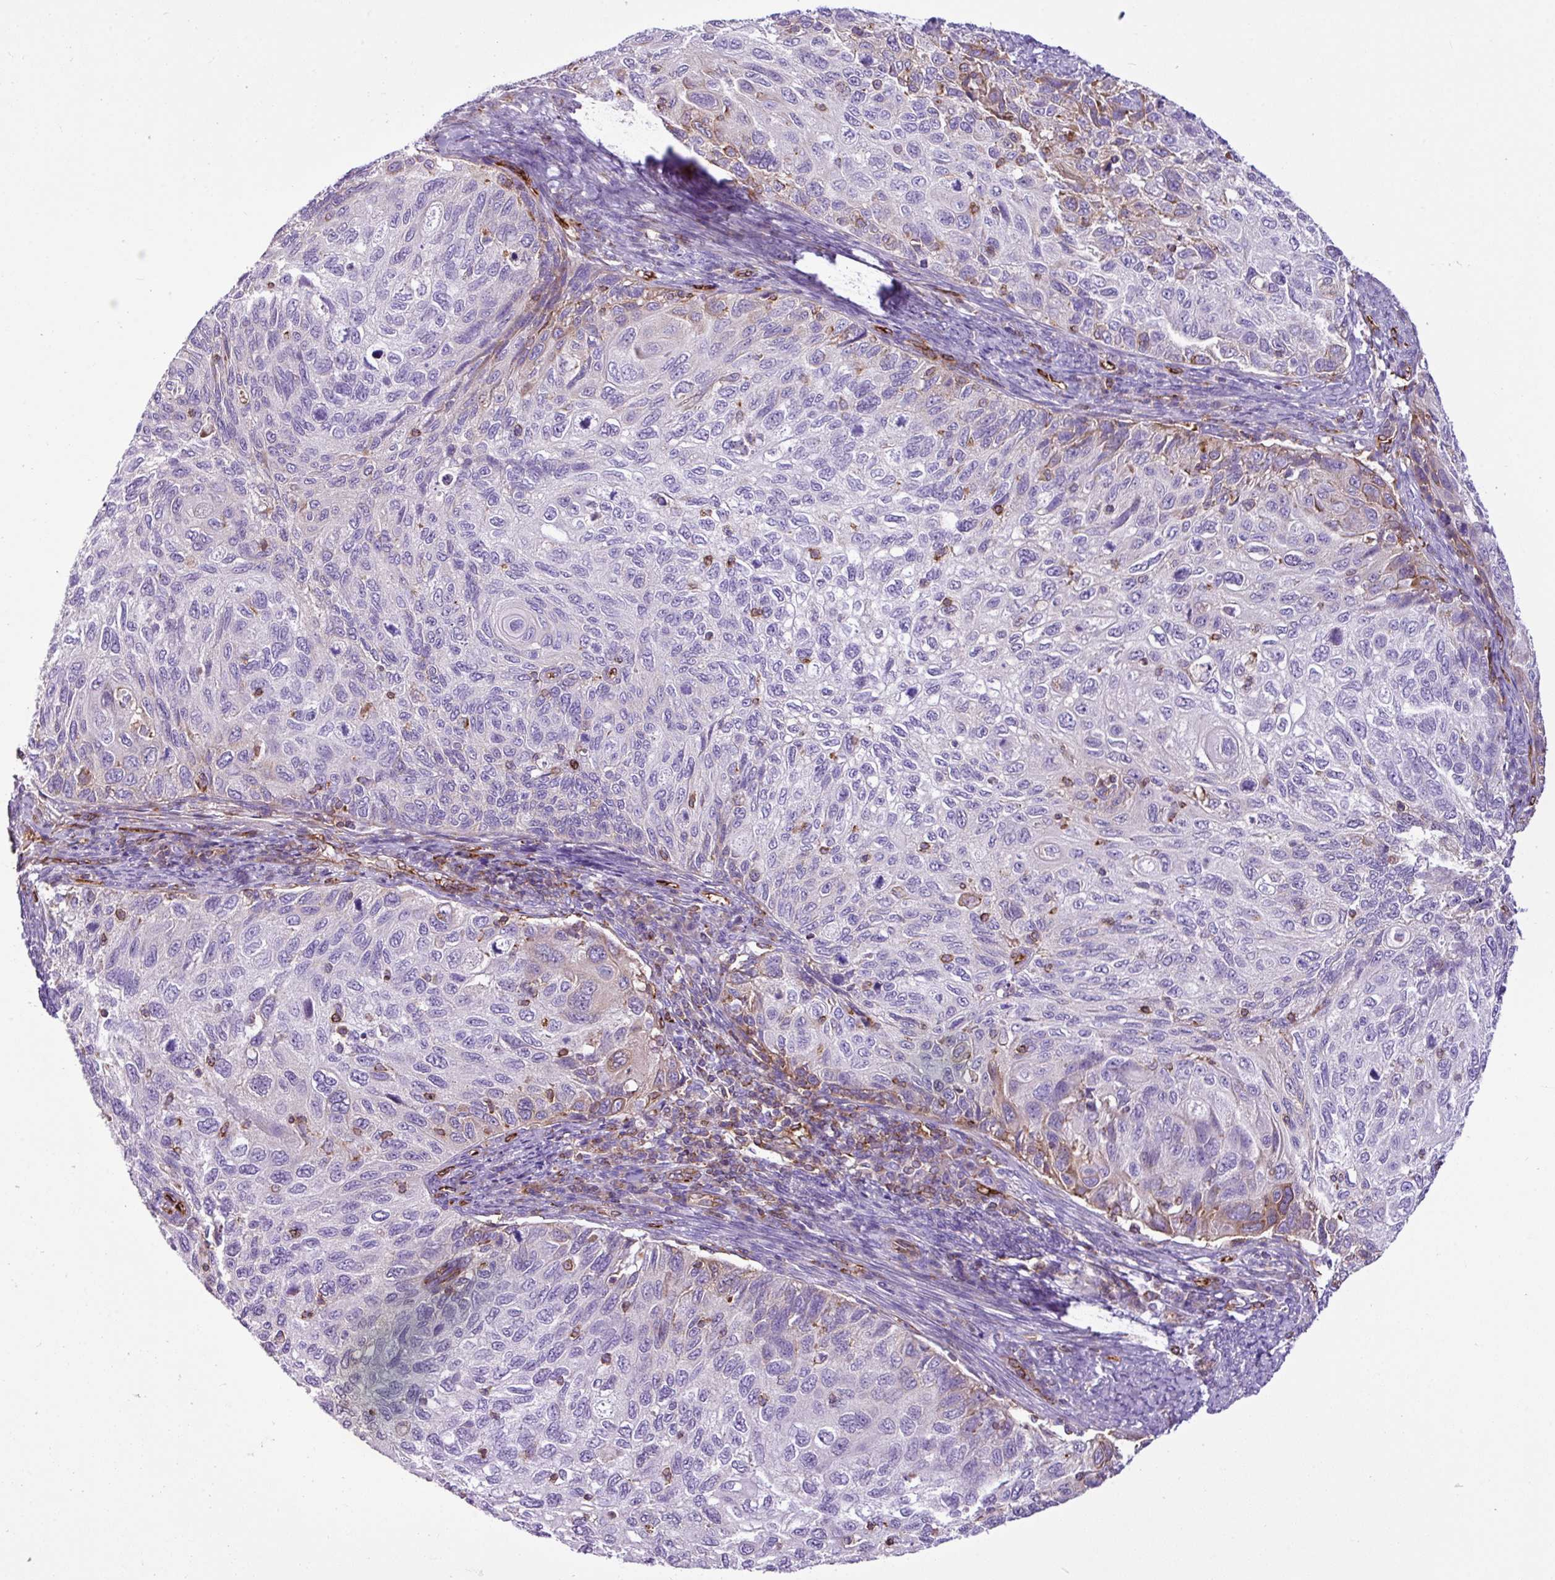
{"staining": {"intensity": "weak", "quantity": "<25%", "location": "cytoplasmic/membranous"}, "tissue": "cervical cancer", "cell_type": "Tumor cells", "image_type": "cancer", "snomed": [{"axis": "morphology", "description": "Squamous cell carcinoma, NOS"}, {"axis": "topography", "description": "Cervix"}], "caption": "Tumor cells are negative for brown protein staining in cervical cancer.", "gene": "EME2", "patient": {"sex": "female", "age": 70}}